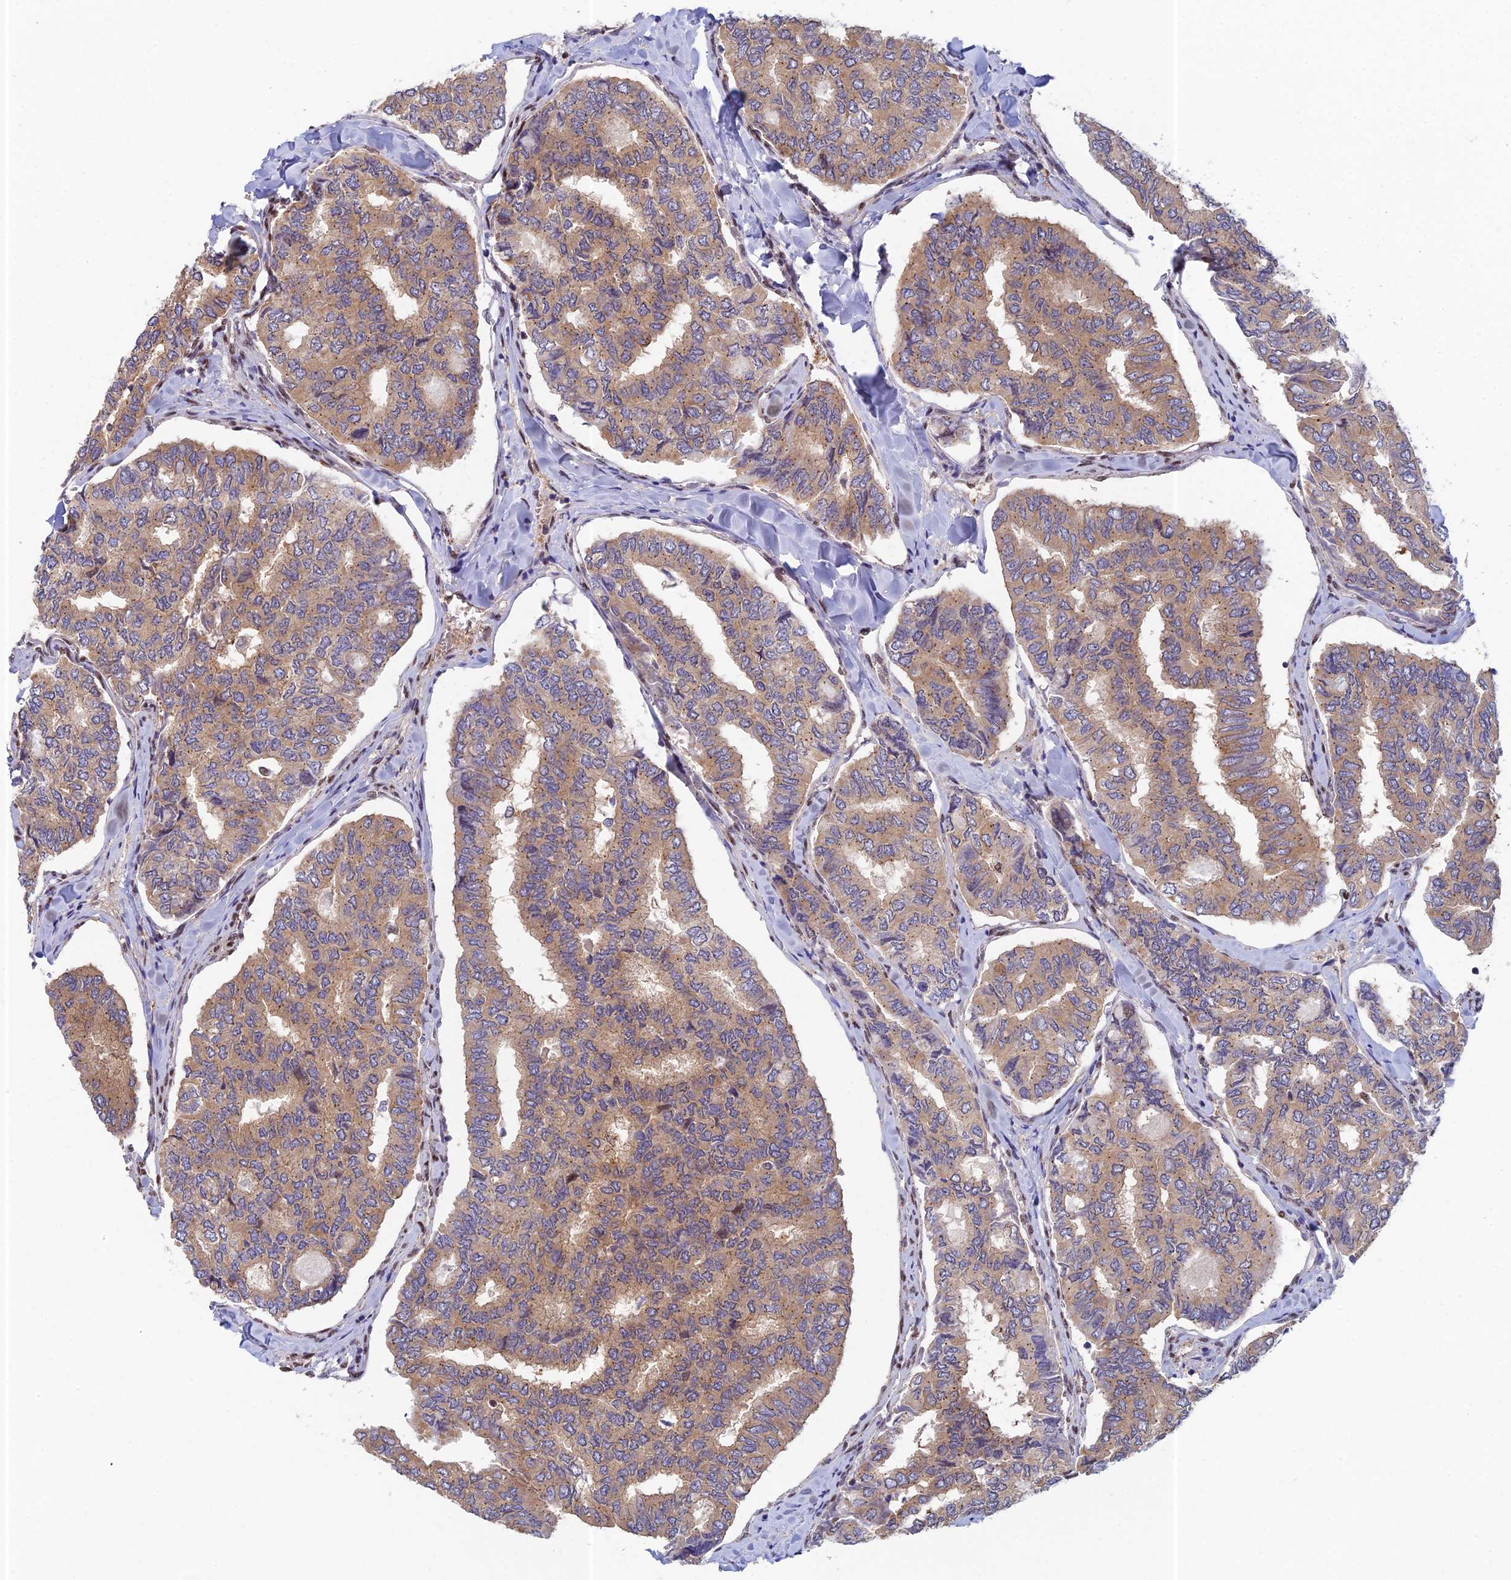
{"staining": {"intensity": "moderate", "quantity": ">75%", "location": "cytoplasmic/membranous"}, "tissue": "thyroid cancer", "cell_type": "Tumor cells", "image_type": "cancer", "snomed": [{"axis": "morphology", "description": "Papillary adenocarcinoma, NOS"}, {"axis": "topography", "description": "Thyroid gland"}], "caption": "Immunohistochemical staining of thyroid cancer displays moderate cytoplasmic/membranous protein staining in approximately >75% of tumor cells.", "gene": "MRPL17", "patient": {"sex": "female", "age": 35}}